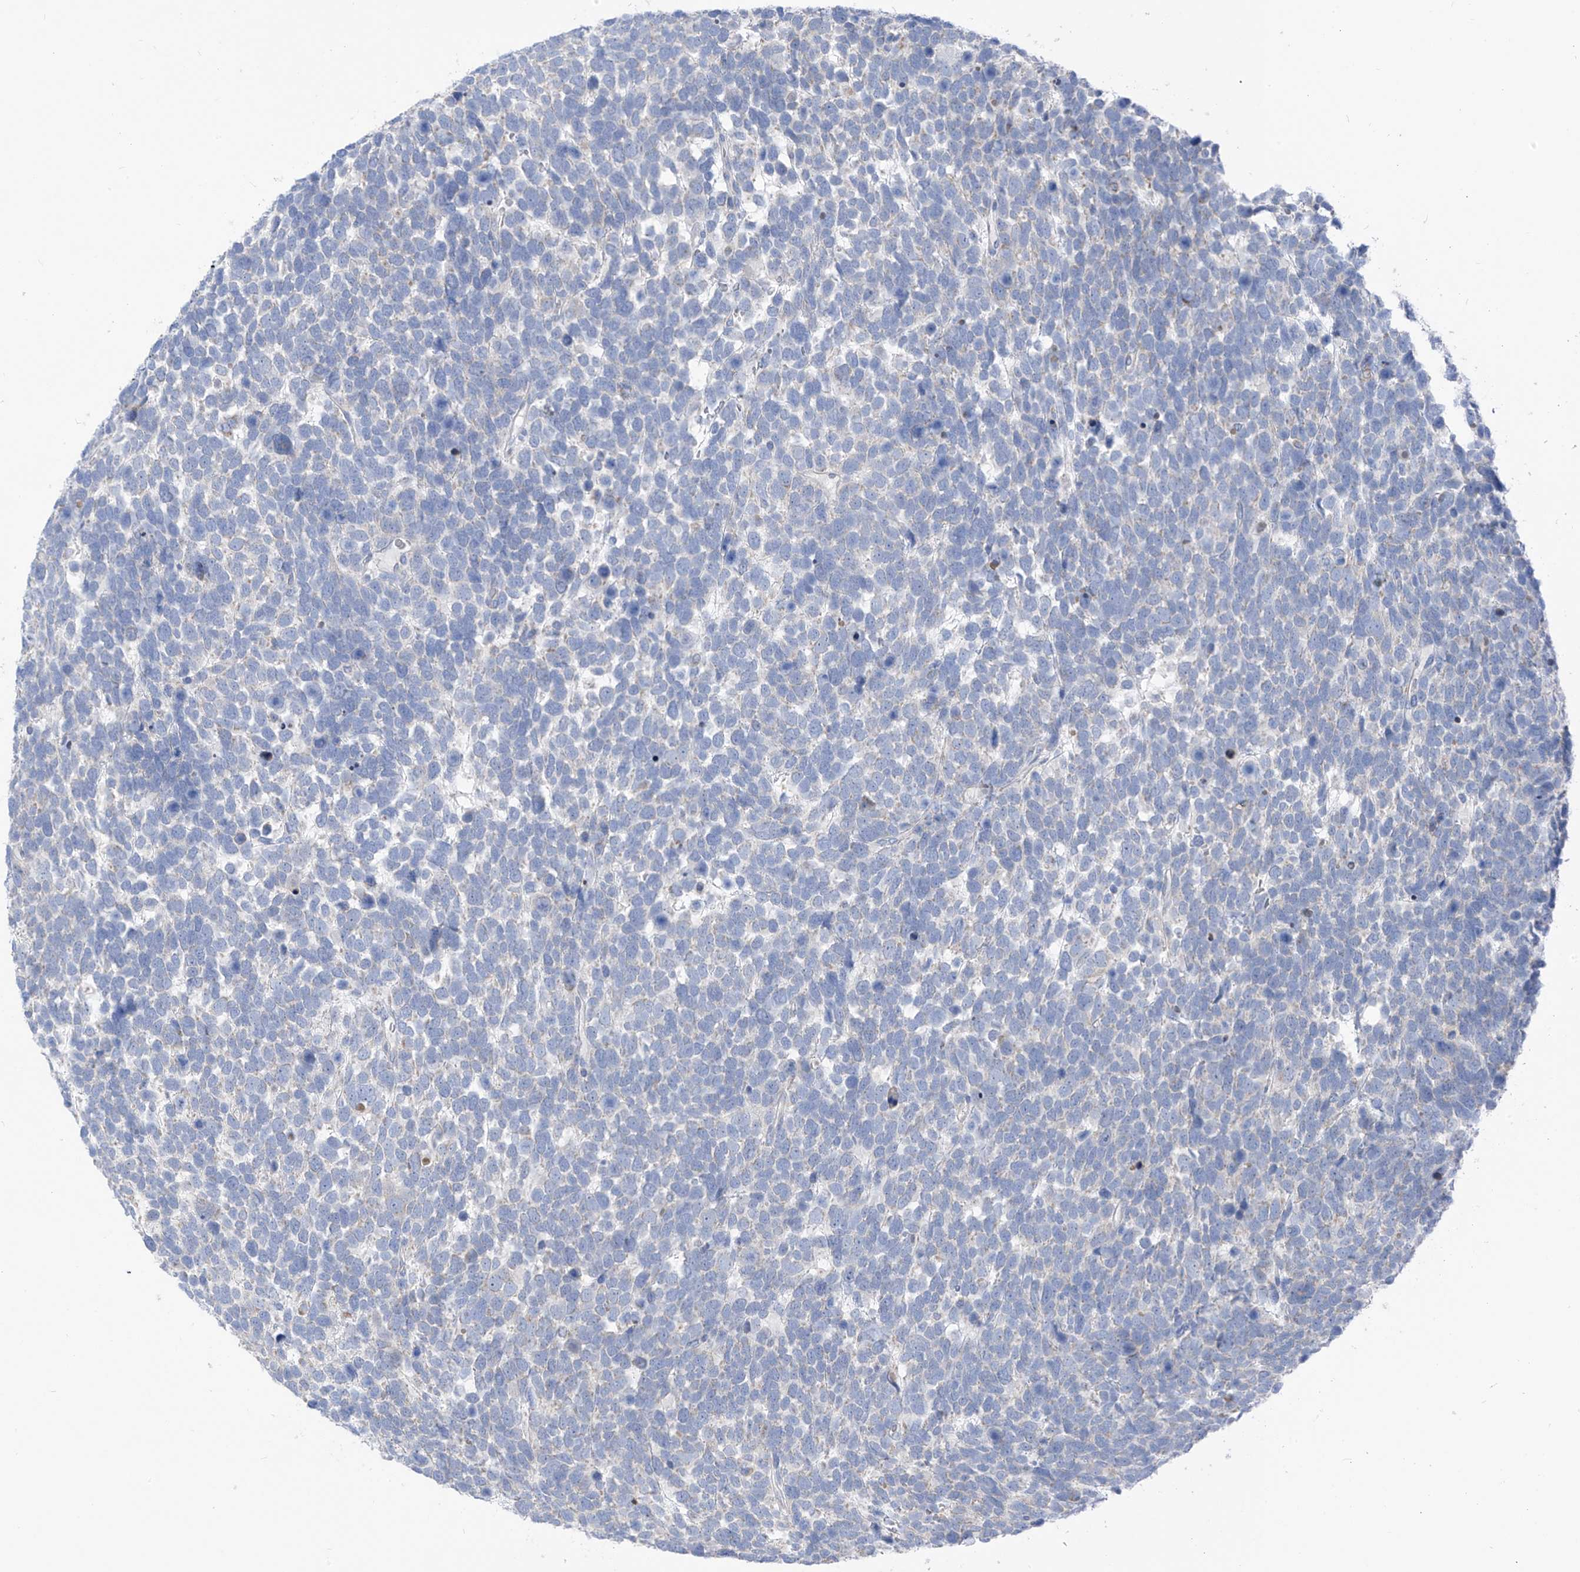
{"staining": {"intensity": "negative", "quantity": "none", "location": "none"}, "tissue": "urothelial cancer", "cell_type": "Tumor cells", "image_type": "cancer", "snomed": [{"axis": "morphology", "description": "Urothelial carcinoma, High grade"}, {"axis": "topography", "description": "Urinary bladder"}], "caption": "An immunohistochemistry (IHC) histopathology image of high-grade urothelial carcinoma is shown. There is no staining in tumor cells of high-grade urothelial carcinoma.", "gene": "LDAH", "patient": {"sex": "female", "age": 82}}